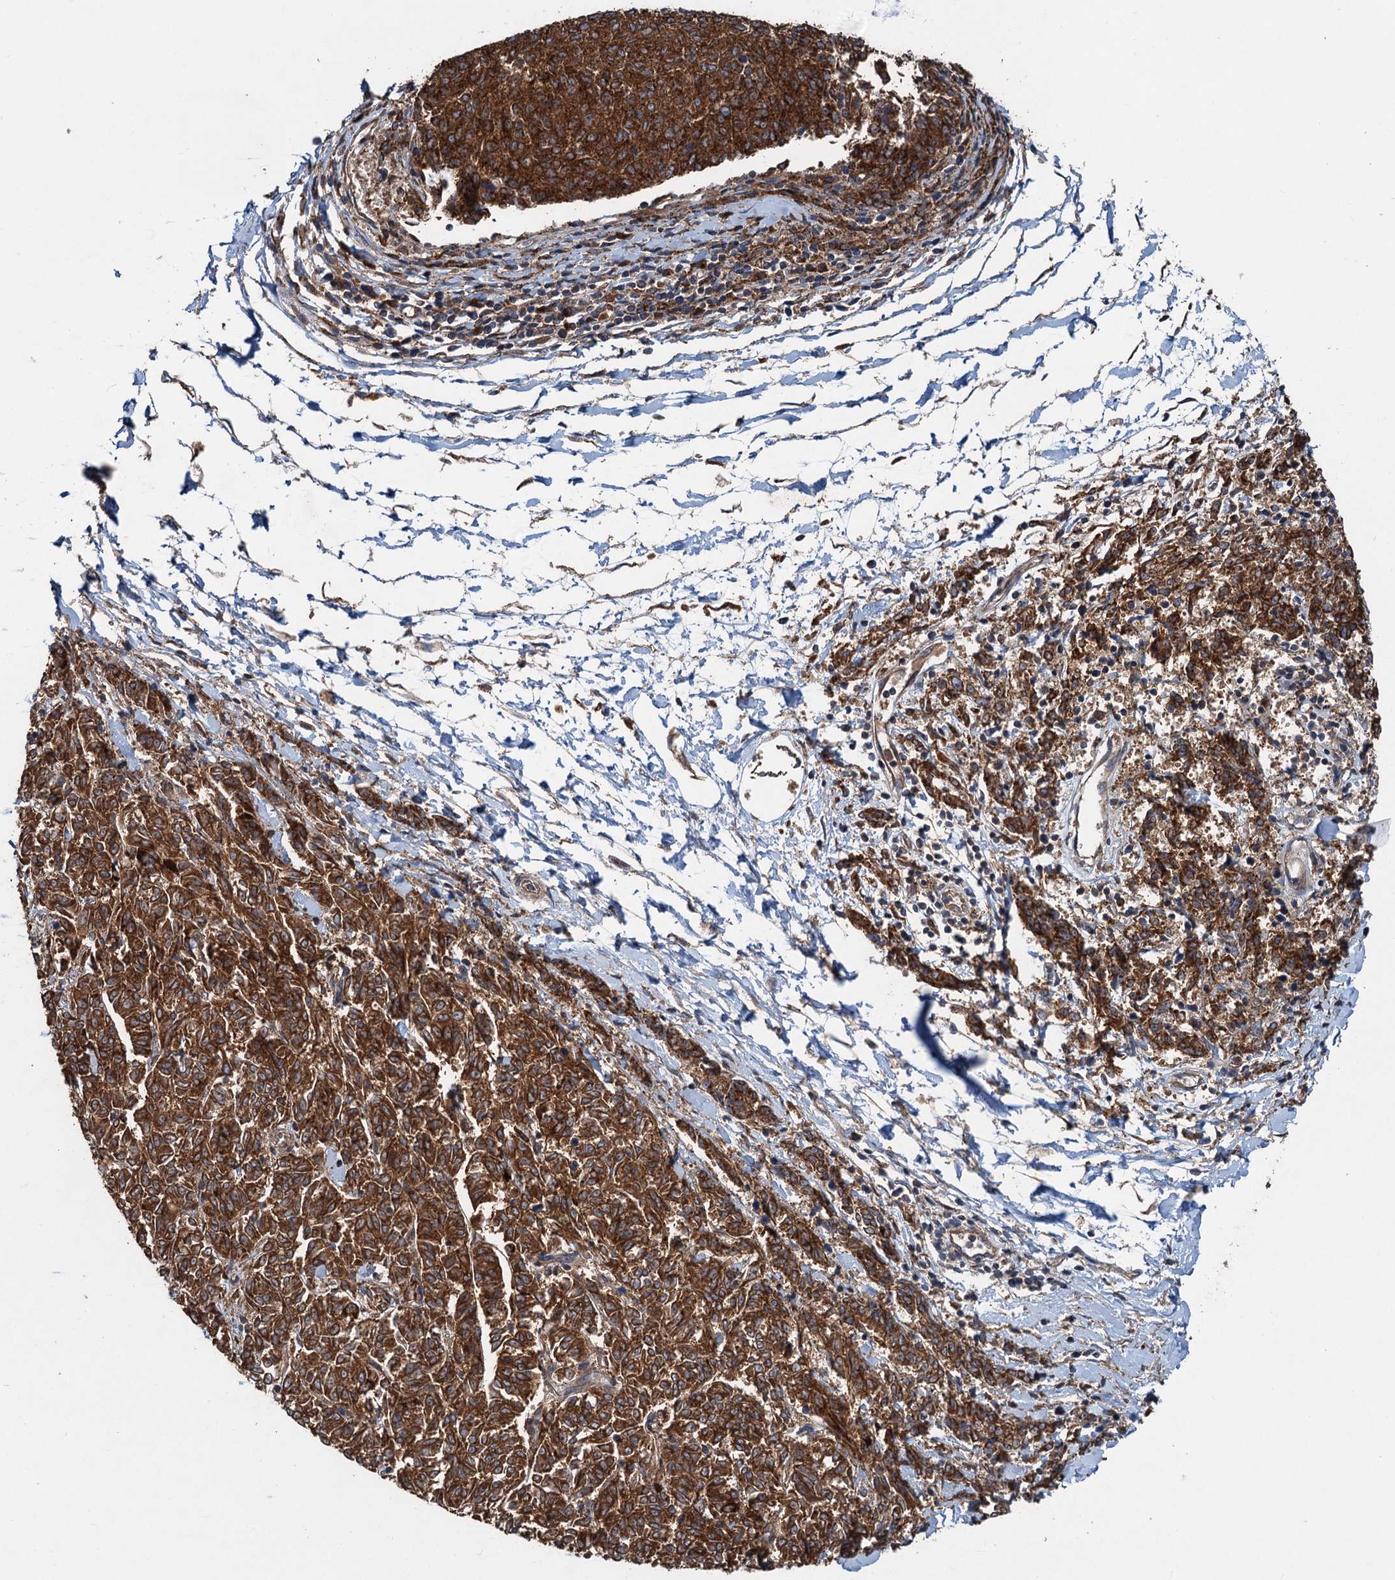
{"staining": {"intensity": "strong", "quantity": "25%-75%", "location": "cytoplasmic/membranous"}, "tissue": "melanoma", "cell_type": "Tumor cells", "image_type": "cancer", "snomed": [{"axis": "morphology", "description": "Malignant melanoma, NOS"}, {"axis": "topography", "description": "Skin"}], "caption": "Malignant melanoma stained for a protein exhibits strong cytoplasmic/membranous positivity in tumor cells.", "gene": "COG3", "patient": {"sex": "female", "age": 72}}